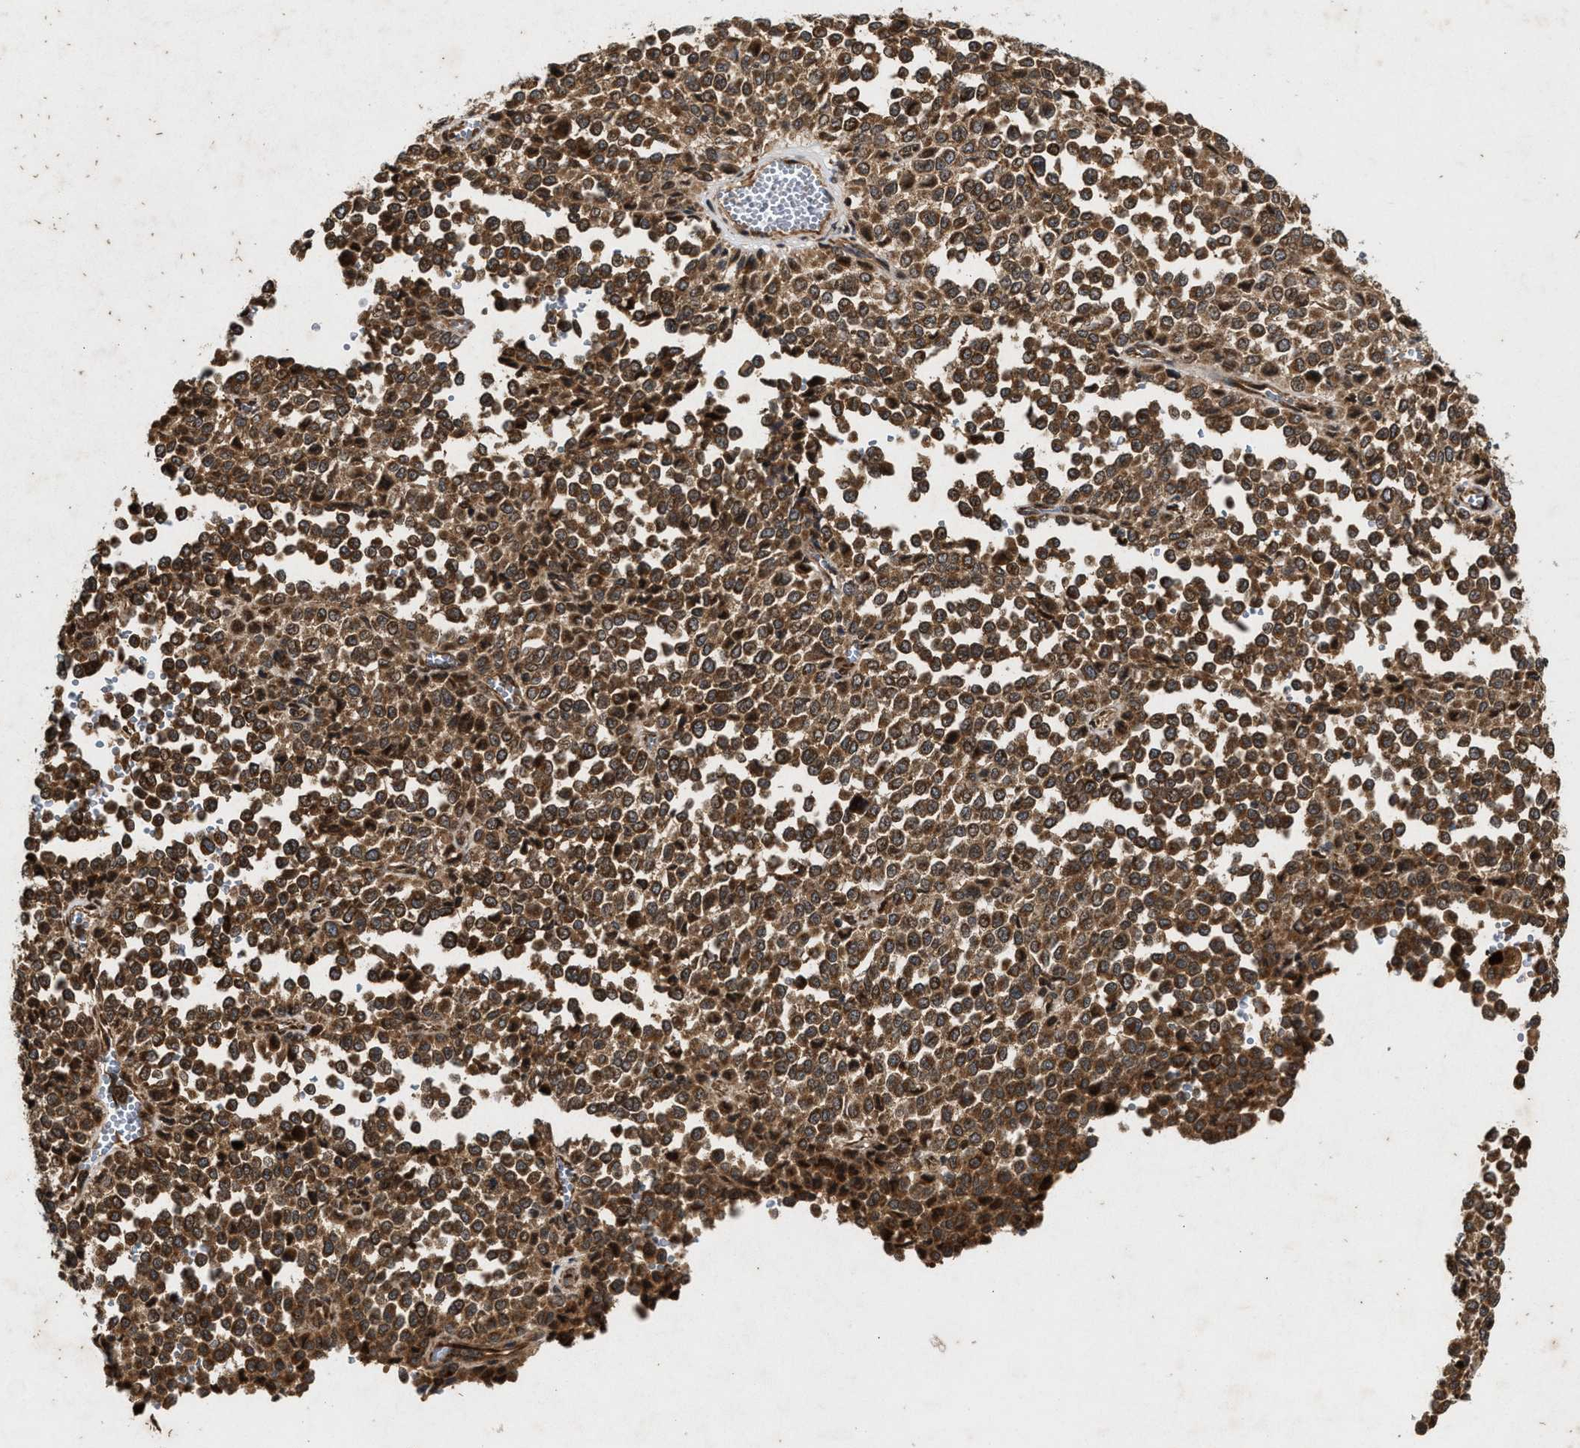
{"staining": {"intensity": "moderate", "quantity": ">75%", "location": "cytoplasmic/membranous"}, "tissue": "melanoma", "cell_type": "Tumor cells", "image_type": "cancer", "snomed": [{"axis": "morphology", "description": "Malignant melanoma, Metastatic site"}, {"axis": "topography", "description": "Pancreas"}], "caption": "Immunohistochemistry histopathology image of malignant melanoma (metastatic site) stained for a protein (brown), which exhibits medium levels of moderate cytoplasmic/membranous positivity in about >75% of tumor cells.", "gene": "CFLAR", "patient": {"sex": "female", "age": 30}}